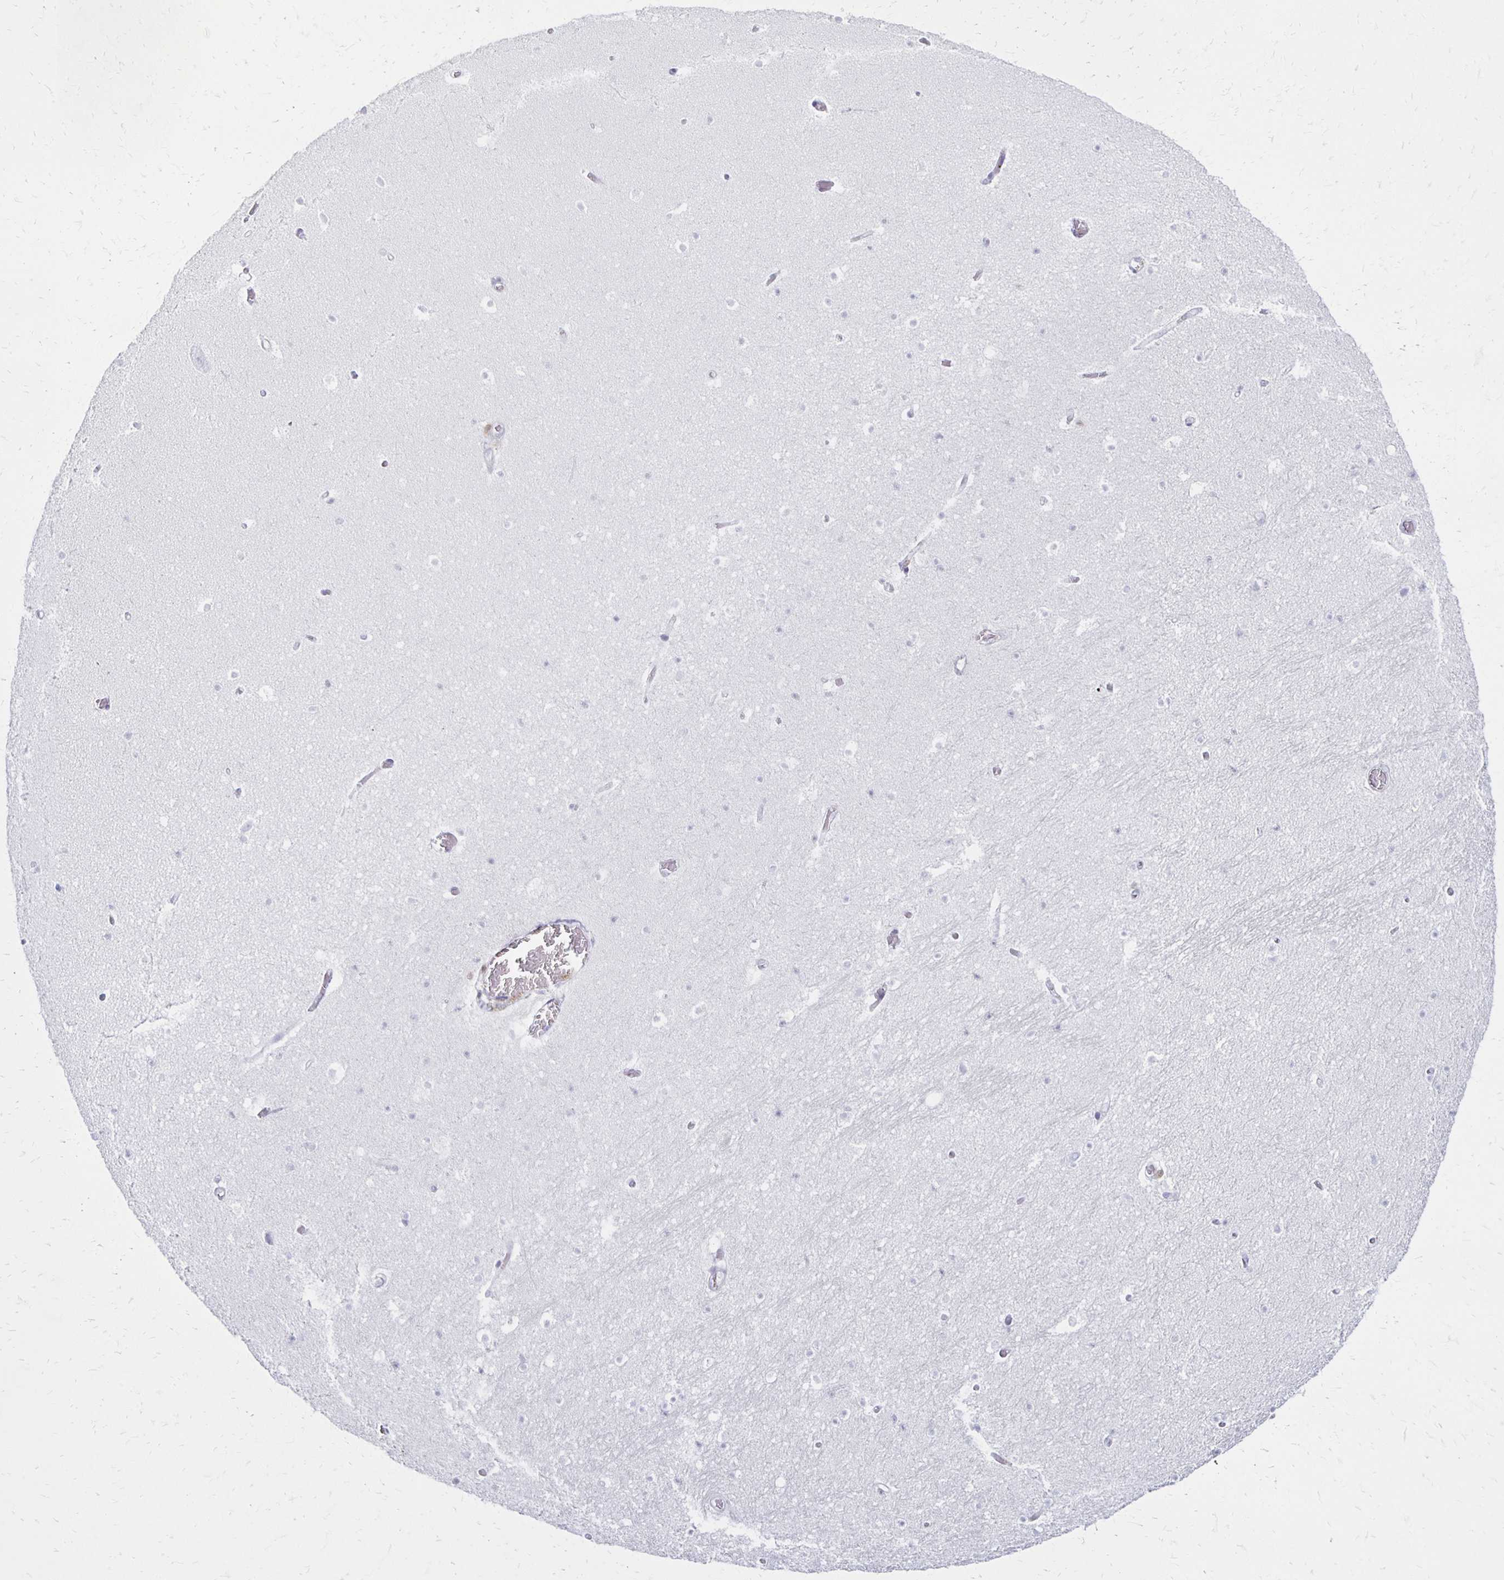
{"staining": {"intensity": "negative", "quantity": "none", "location": "none"}, "tissue": "hippocampus", "cell_type": "Glial cells", "image_type": "normal", "snomed": [{"axis": "morphology", "description": "Normal tissue, NOS"}, {"axis": "topography", "description": "Hippocampus"}], "caption": "The immunohistochemistry histopathology image has no significant expression in glial cells of hippocampus.", "gene": "CCL21", "patient": {"sex": "male", "age": 26}}